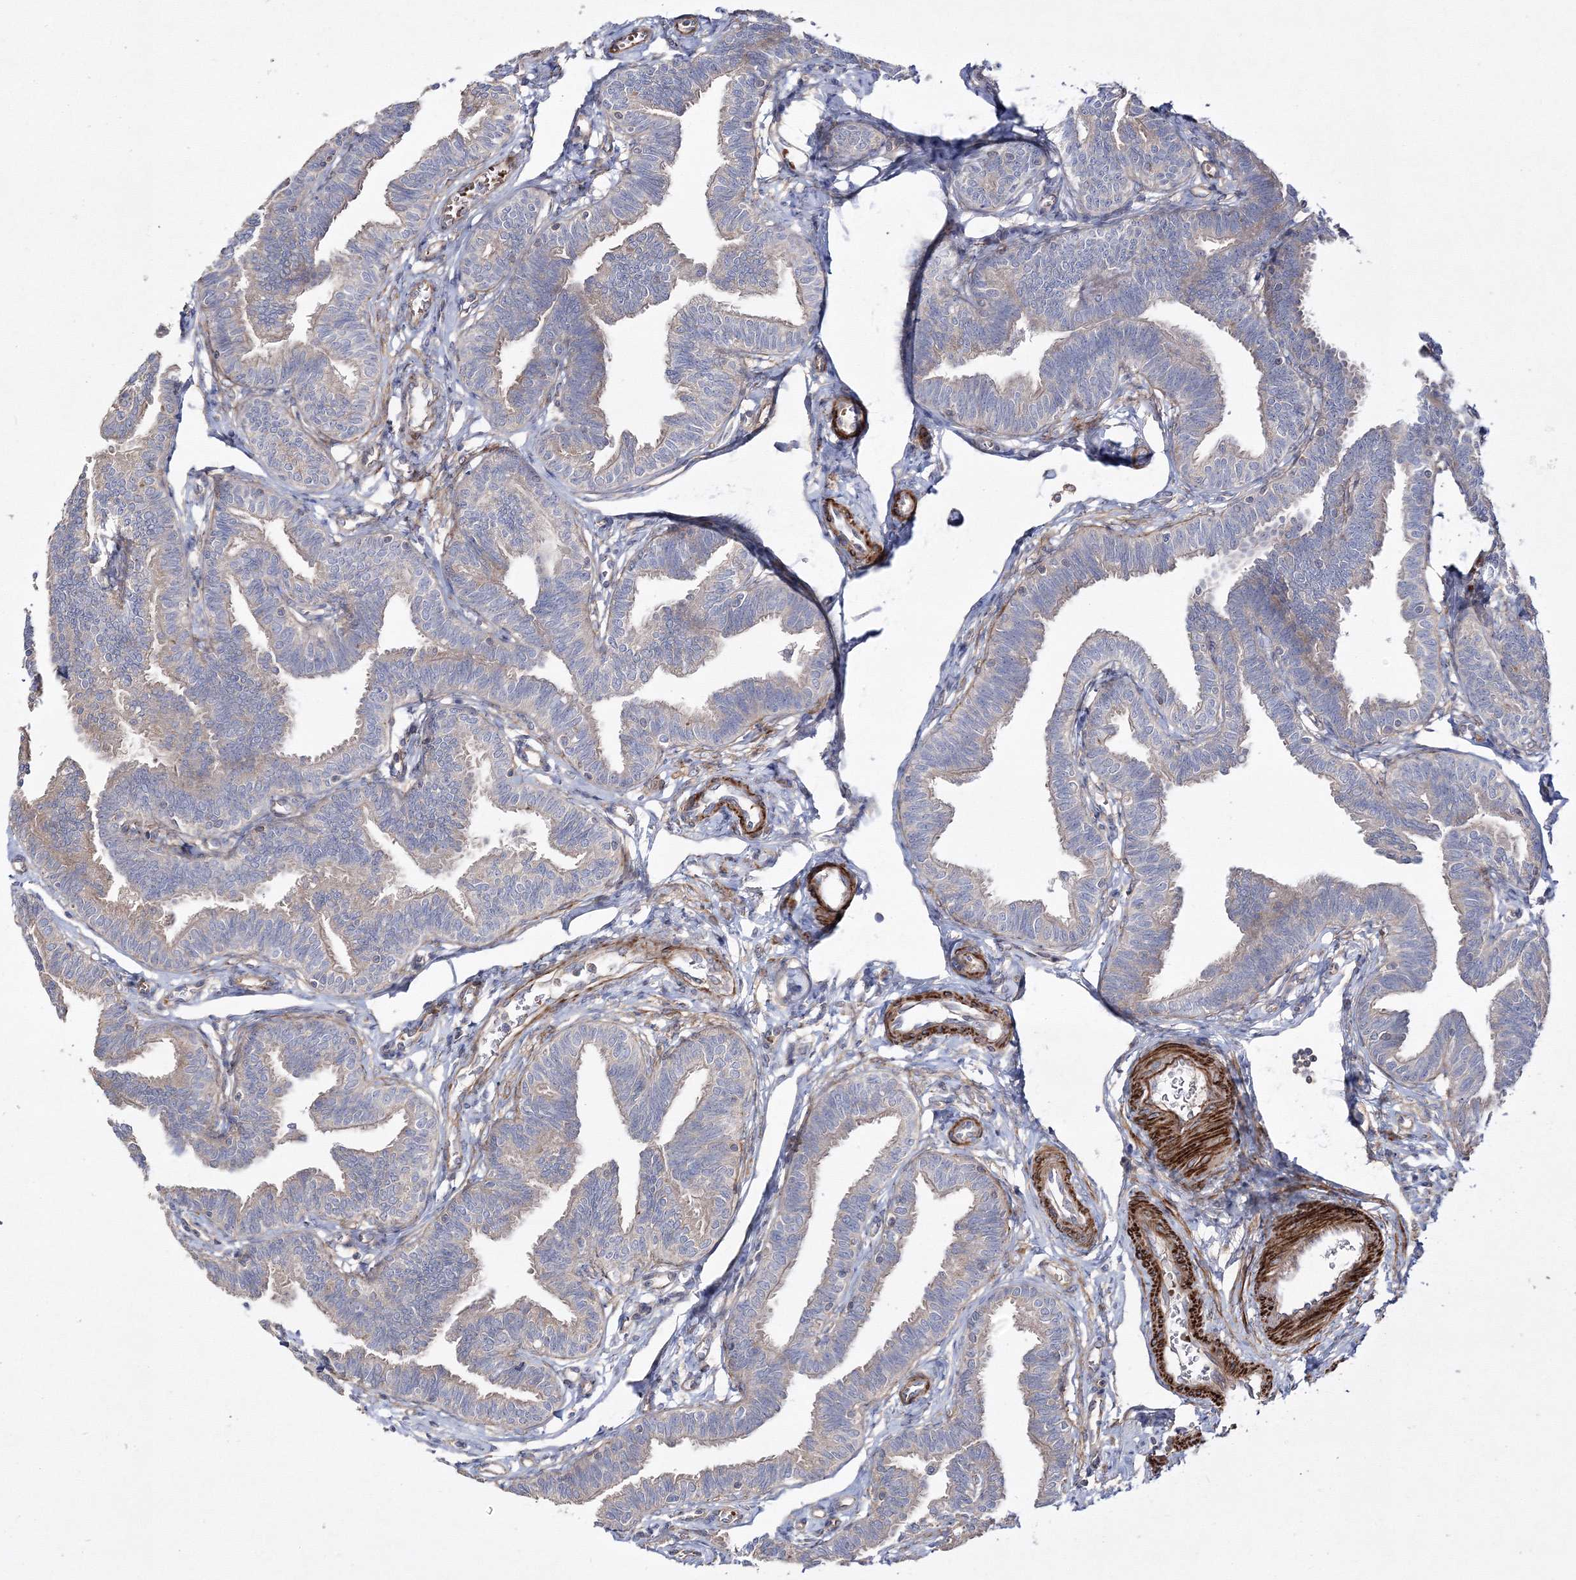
{"staining": {"intensity": "weak", "quantity": "25%-75%", "location": "cytoplasmic/membranous"}, "tissue": "fallopian tube", "cell_type": "Glandular cells", "image_type": "normal", "snomed": [{"axis": "morphology", "description": "Normal tissue, NOS"}, {"axis": "topography", "description": "Fallopian tube"}, {"axis": "topography", "description": "Ovary"}], "caption": "Immunohistochemistry of unremarkable human fallopian tube demonstrates low levels of weak cytoplasmic/membranous positivity in about 25%-75% of glandular cells.", "gene": "ZSWIM6", "patient": {"sex": "female", "age": 23}}